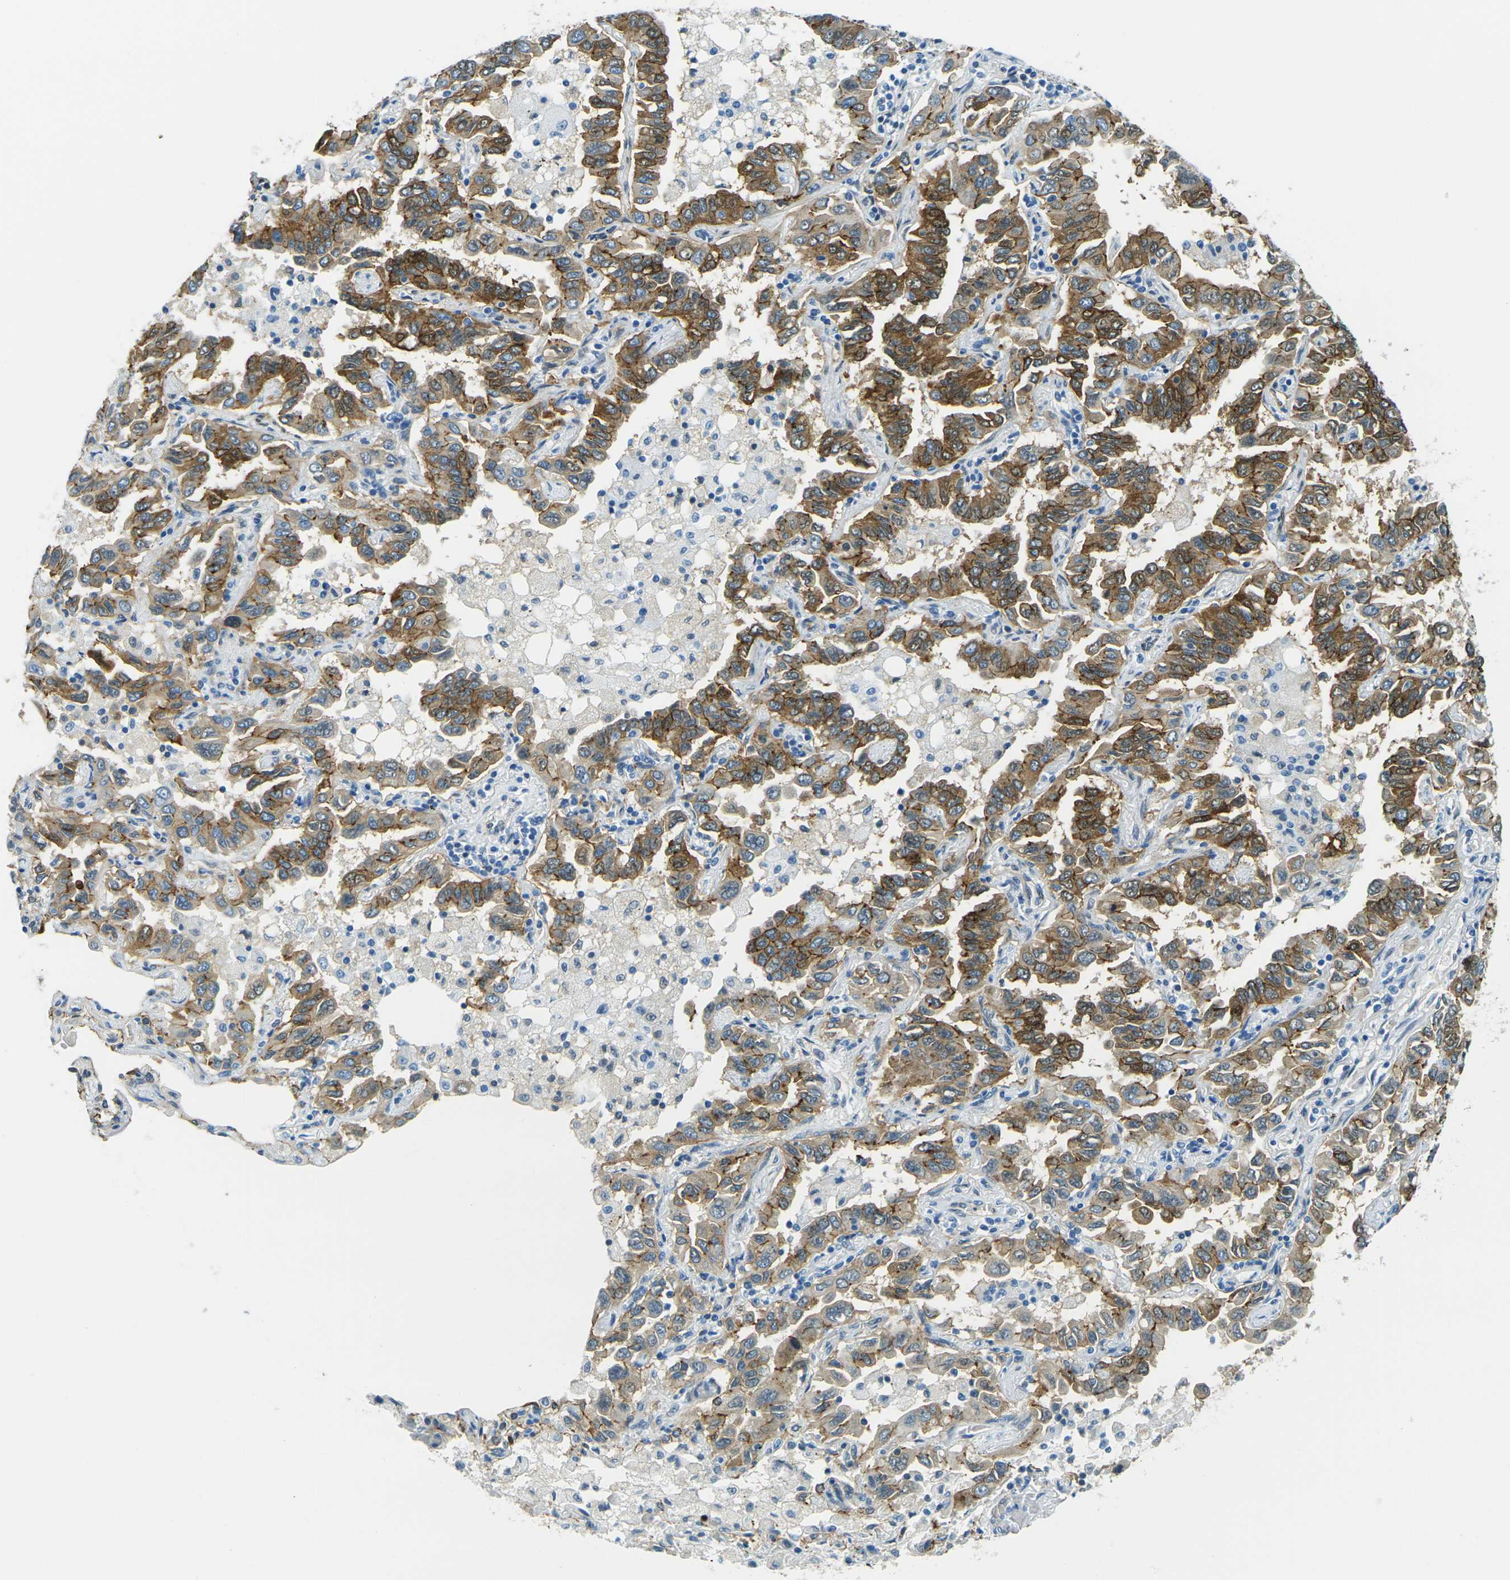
{"staining": {"intensity": "strong", "quantity": ">75%", "location": "cytoplasmic/membranous"}, "tissue": "lung cancer", "cell_type": "Tumor cells", "image_type": "cancer", "snomed": [{"axis": "morphology", "description": "Adenocarcinoma, NOS"}, {"axis": "topography", "description": "Lung"}], "caption": "Human adenocarcinoma (lung) stained with a protein marker demonstrates strong staining in tumor cells.", "gene": "OCLN", "patient": {"sex": "male", "age": 64}}